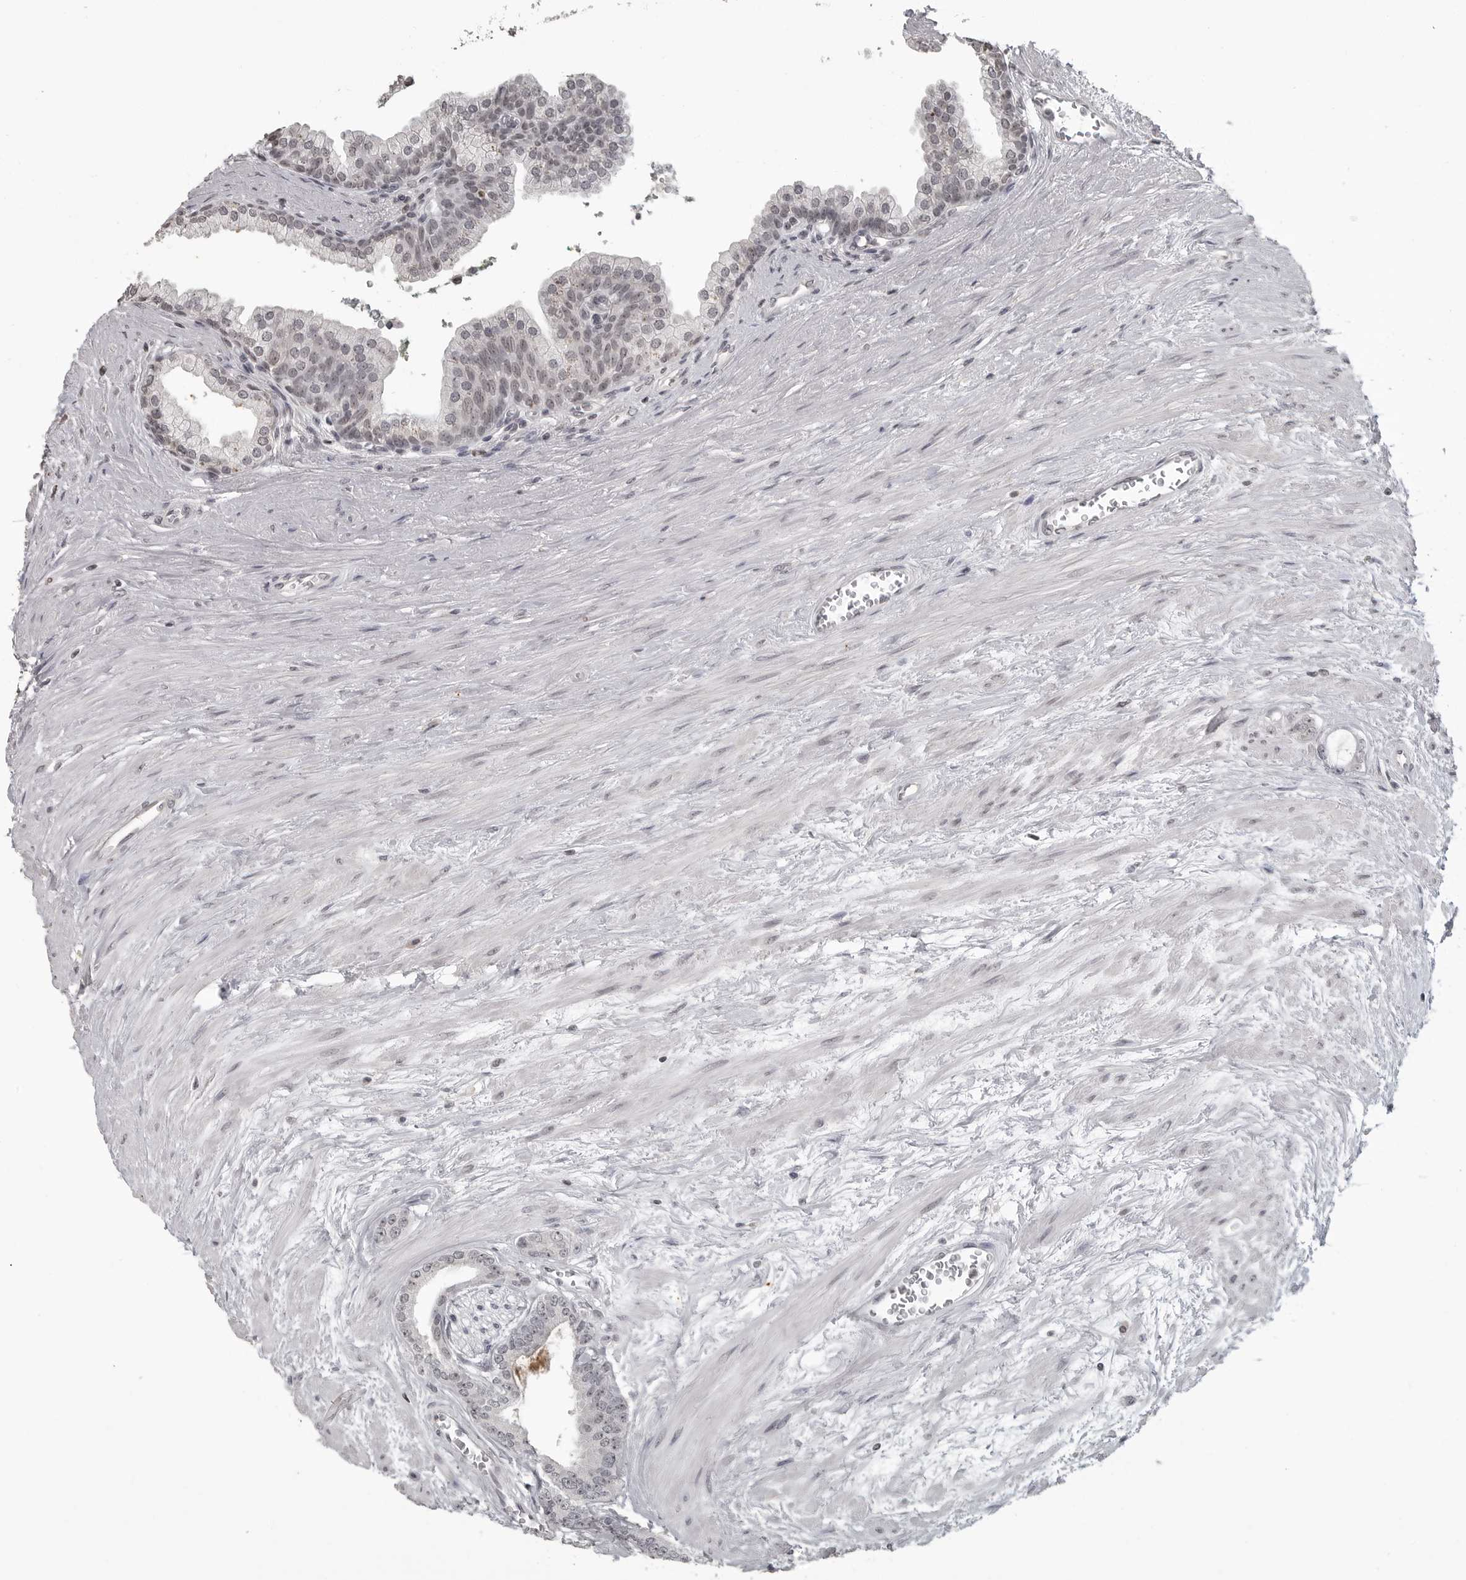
{"staining": {"intensity": "negative", "quantity": "none", "location": "none"}, "tissue": "prostate cancer", "cell_type": "Tumor cells", "image_type": "cancer", "snomed": [{"axis": "morphology", "description": "Adenocarcinoma, Low grade"}, {"axis": "topography", "description": "Prostate"}], "caption": "There is no significant staining in tumor cells of prostate cancer (adenocarcinoma (low-grade)).", "gene": "DDX54", "patient": {"sex": "male", "age": 60}}